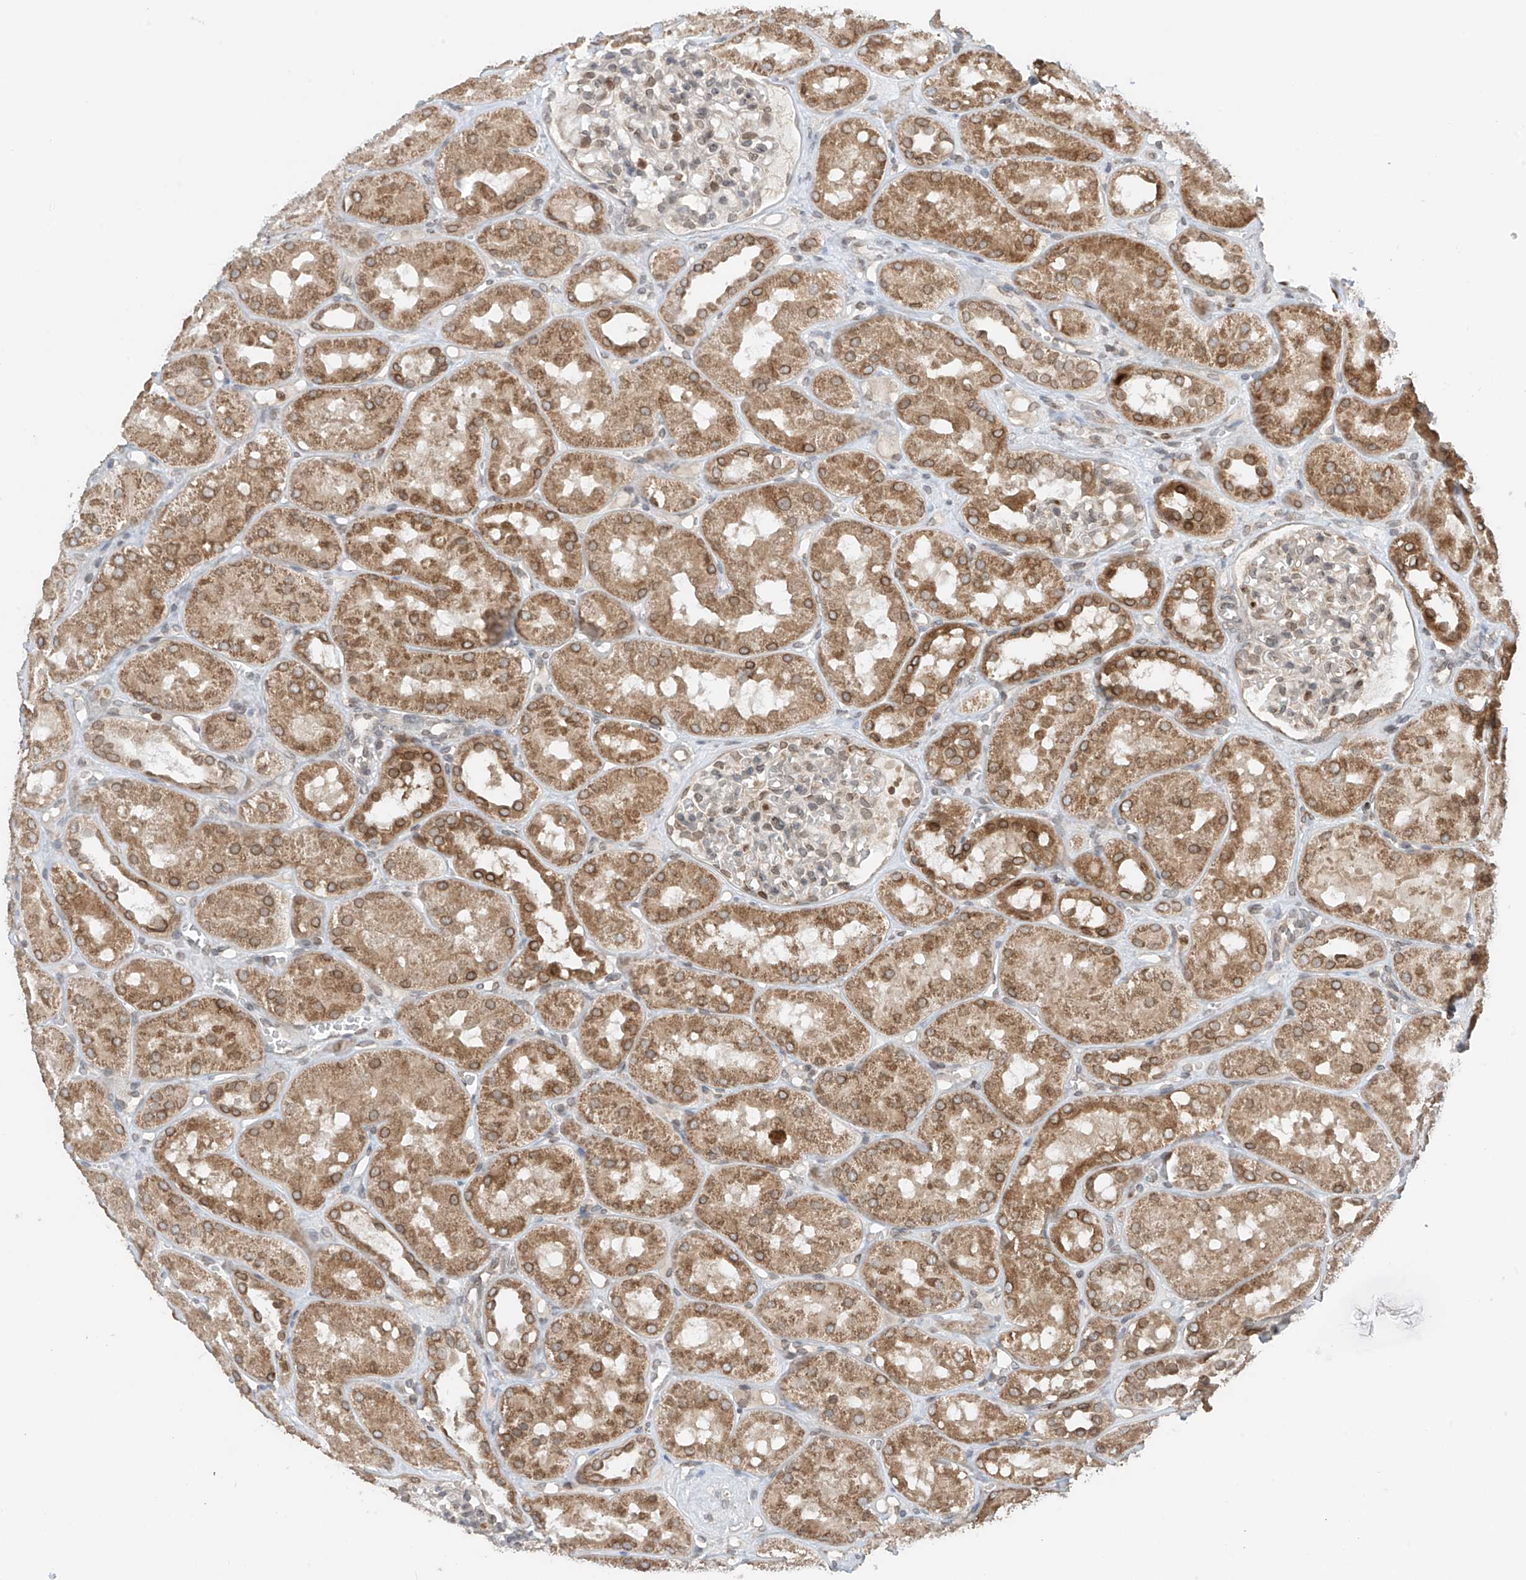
{"staining": {"intensity": "moderate", "quantity": "<25%", "location": "nuclear"}, "tissue": "kidney", "cell_type": "Cells in glomeruli", "image_type": "normal", "snomed": [{"axis": "morphology", "description": "Normal tissue, NOS"}, {"axis": "topography", "description": "Kidney"}], "caption": "Approximately <25% of cells in glomeruli in unremarkable kidney exhibit moderate nuclear protein expression as visualized by brown immunohistochemical staining.", "gene": "AHCTF1", "patient": {"sex": "male", "age": 16}}